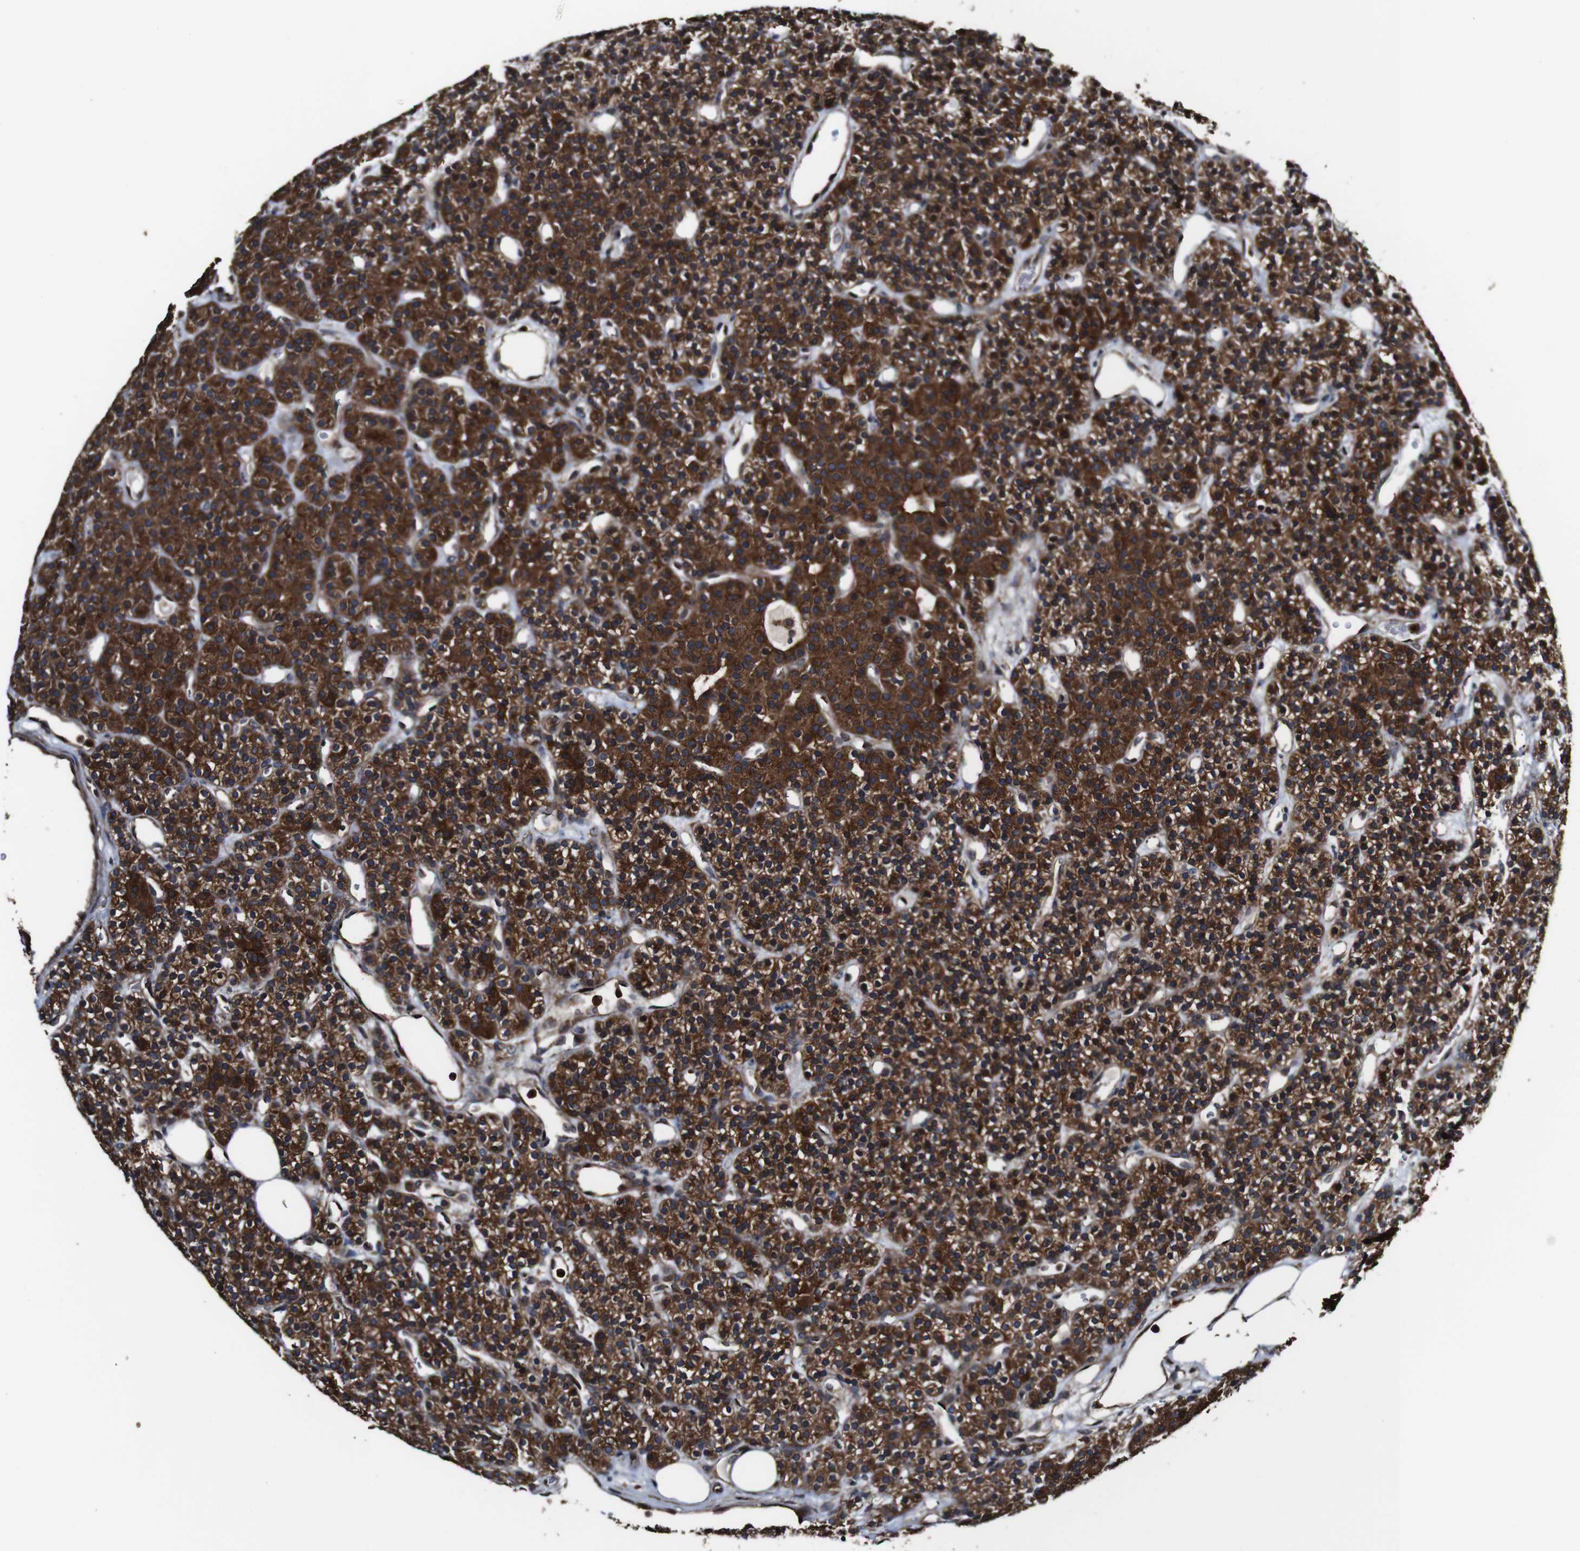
{"staining": {"intensity": "strong", "quantity": ">75%", "location": "cytoplasmic/membranous"}, "tissue": "parathyroid gland", "cell_type": "Glandular cells", "image_type": "normal", "snomed": [{"axis": "morphology", "description": "Normal tissue, NOS"}, {"axis": "morphology", "description": "Hyperplasia, NOS"}, {"axis": "topography", "description": "Parathyroid gland"}], "caption": "This photomicrograph demonstrates immunohistochemistry staining of normal human parathyroid gland, with high strong cytoplasmic/membranous staining in about >75% of glandular cells.", "gene": "TNIK", "patient": {"sex": "male", "age": 44}}